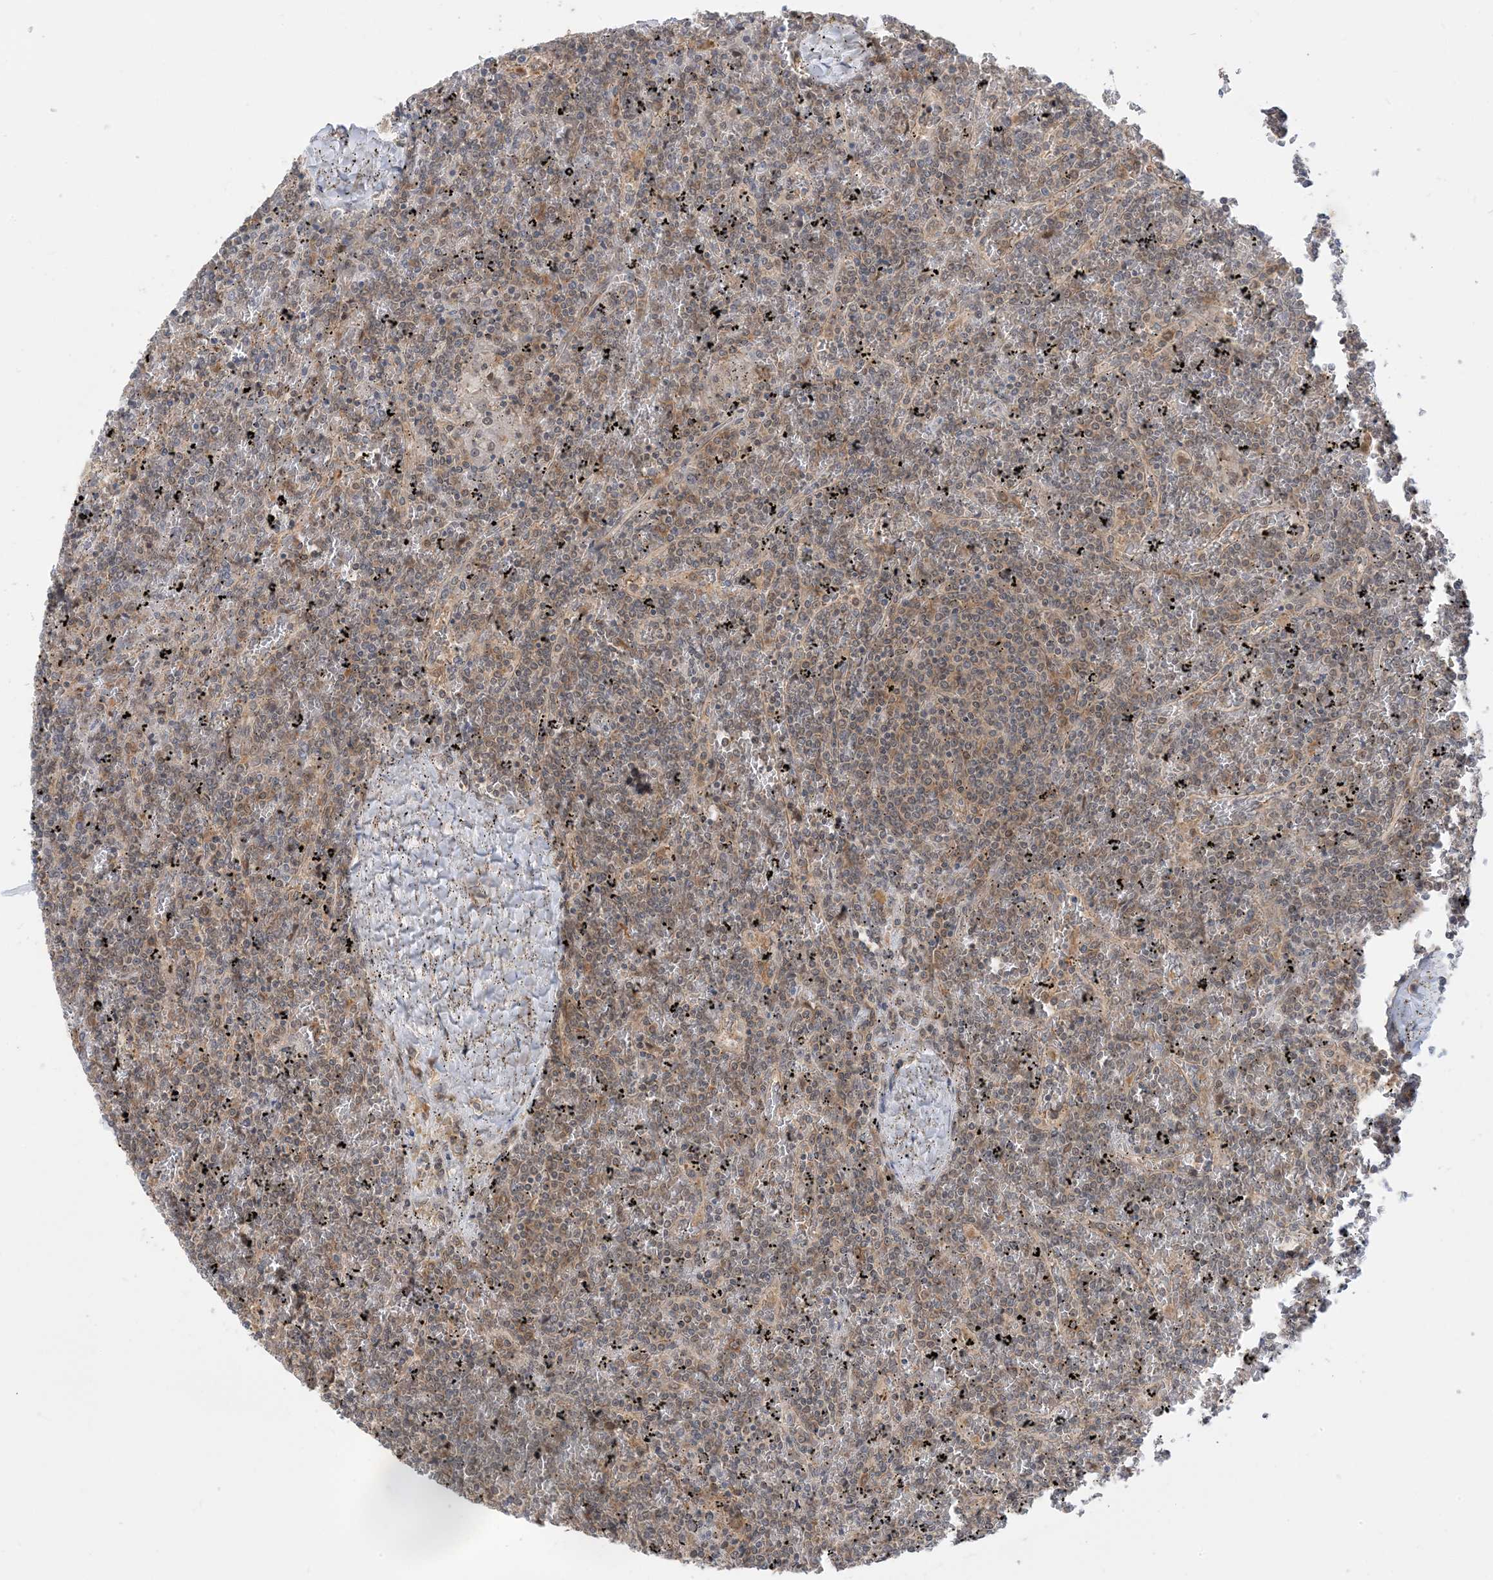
{"staining": {"intensity": "weak", "quantity": "25%-75%", "location": "cytoplasmic/membranous,nuclear"}, "tissue": "lymphoma", "cell_type": "Tumor cells", "image_type": "cancer", "snomed": [{"axis": "morphology", "description": "Malignant lymphoma, non-Hodgkin's type, Low grade"}, {"axis": "topography", "description": "Spleen"}], "caption": "Tumor cells demonstrate weak cytoplasmic/membranous and nuclear staining in approximately 25%-75% of cells in malignant lymphoma, non-Hodgkin's type (low-grade). Nuclei are stained in blue.", "gene": "WDR26", "patient": {"sex": "female", "age": 19}}